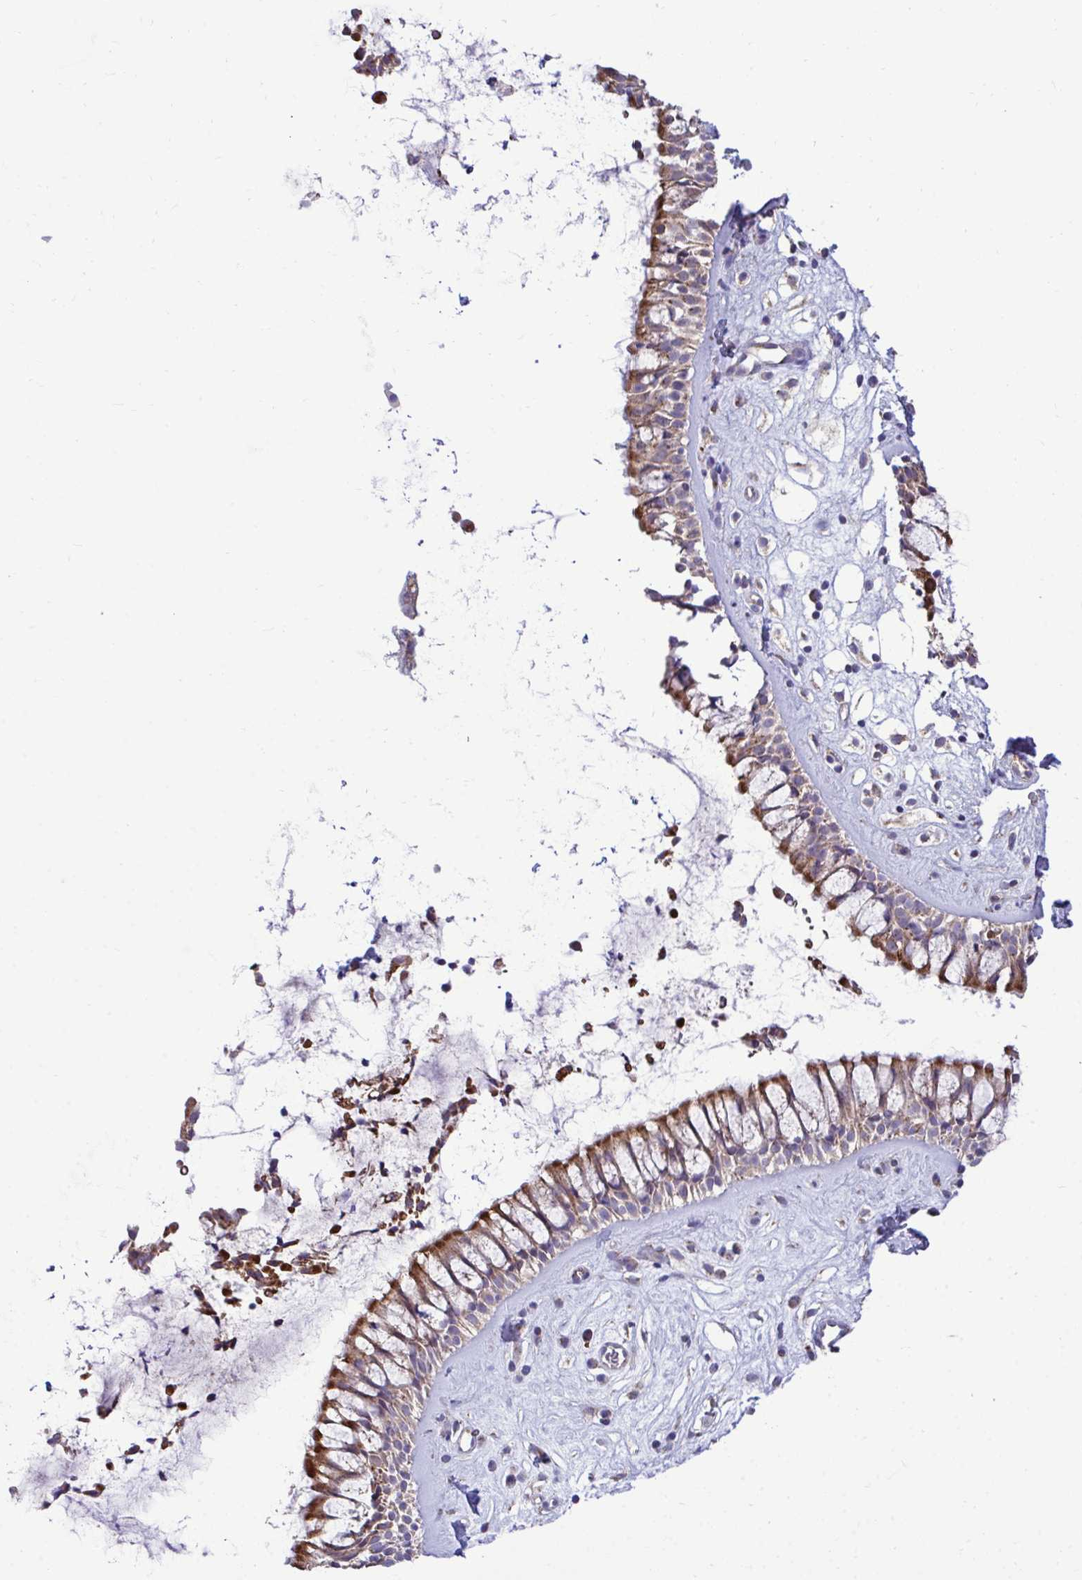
{"staining": {"intensity": "moderate", "quantity": ">75%", "location": "cytoplasmic/membranous"}, "tissue": "nasopharynx", "cell_type": "Respiratory epithelial cells", "image_type": "normal", "snomed": [{"axis": "morphology", "description": "Normal tissue, NOS"}, {"axis": "topography", "description": "Nasopharynx"}], "caption": "Nasopharynx was stained to show a protein in brown. There is medium levels of moderate cytoplasmic/membranous staining in approximately >75% of respiratory epithelial cells. The staining is performed using DAB (3,3'-diaminobenzidine) brown chromogen to label protein expression. The nuclei are counter-stained blue using hematoxylin.", "gene": "ENSG00000269547", "patient": {"sex": "male", "age": 32}}